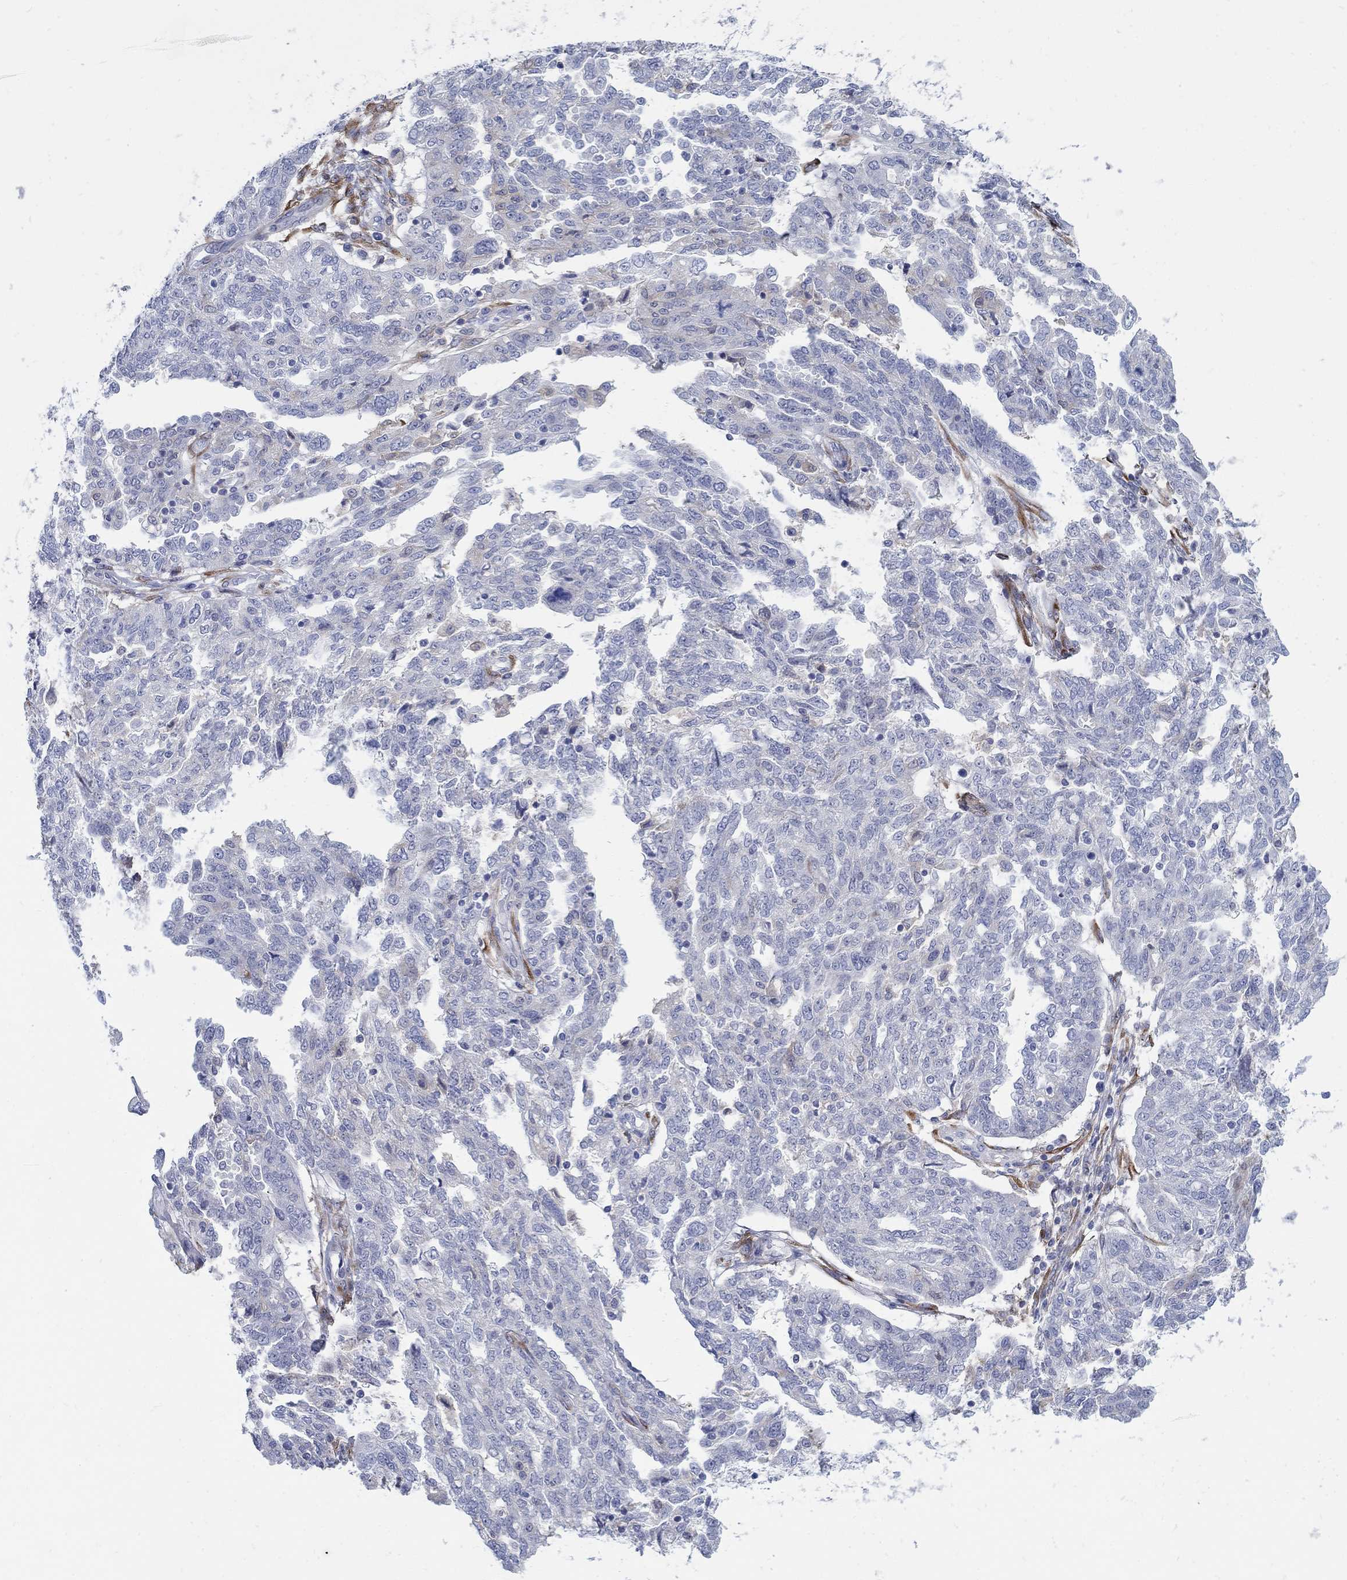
{"staining": {"intensity": "negative", "quantity": "none", "location": "none"}, "tissue": "ovarian cancer", "cell_type": "Tumor cells", "image_type": "cancer", "snomed": [{"axis": "morphology", "description": "Cystadenocarcinoma, serous, NOS"}, {"axis": "topography", "description": "Ovary"}], "caption": "Tumor cells show no significant positivity in serous cystadenocarcinoma (ovarian).", "gene": "REEP2", "patient": {"sex": "female", "age": 67}}